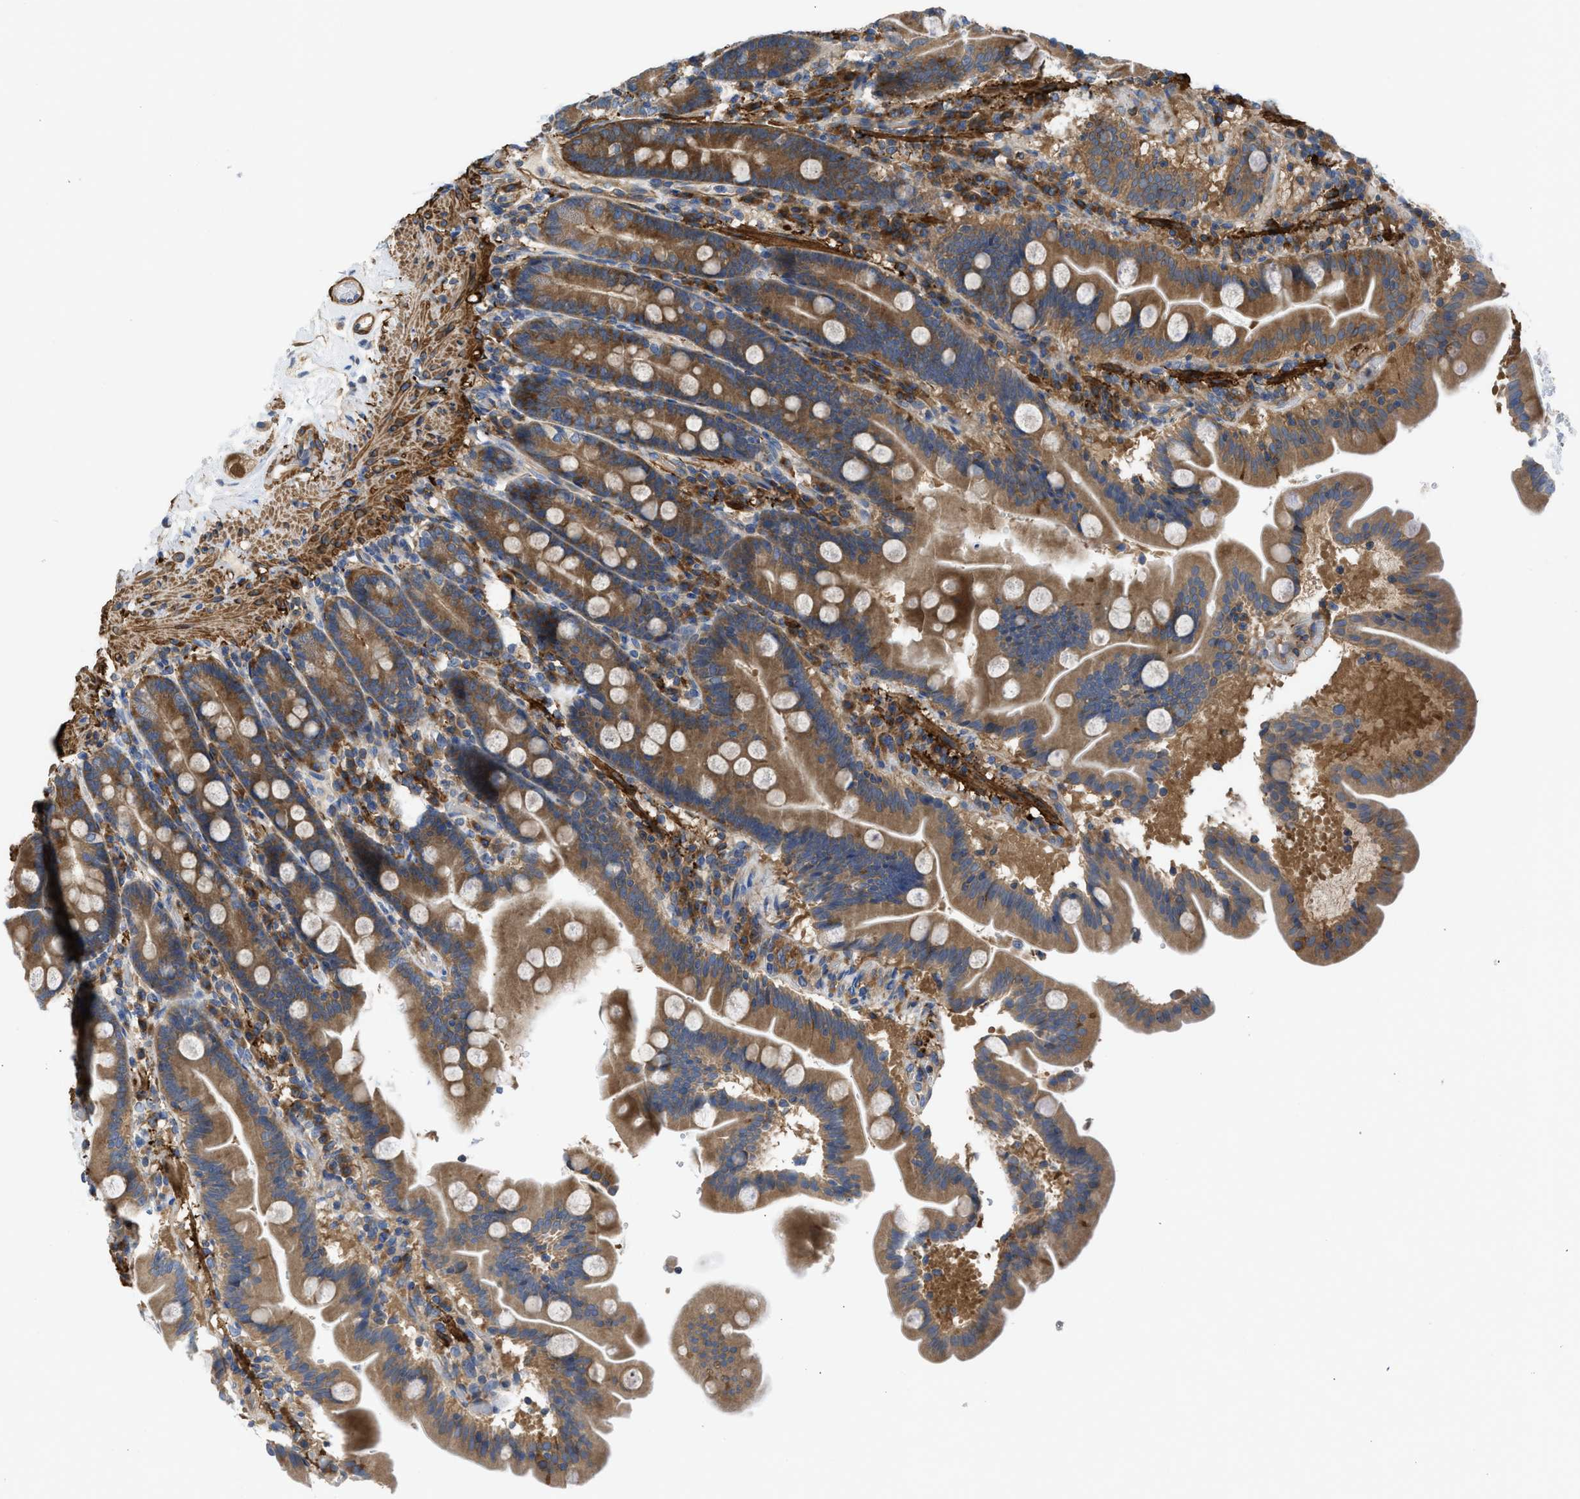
{"staining": {"intensity": "moderate", "quantity": ">75%", "location": "cytoplasmic/membranous"}, "tissue": "duodenum", "cell_type": "Glandular cells", "image_type": "normal", "snomed": [{"axis": "morphology", "description": "Normal tissue, NOS"}, {"axis": "topography", "description": "Duodenum"}], "caption": "Immunohistochemical staining of normal duodenum exhibits medium levels of moderate cytoplasmic/membranous staining in about >75% of glandular cells.", "gene": "CHKB", "patient": {"sex": "male", "age": 54}}